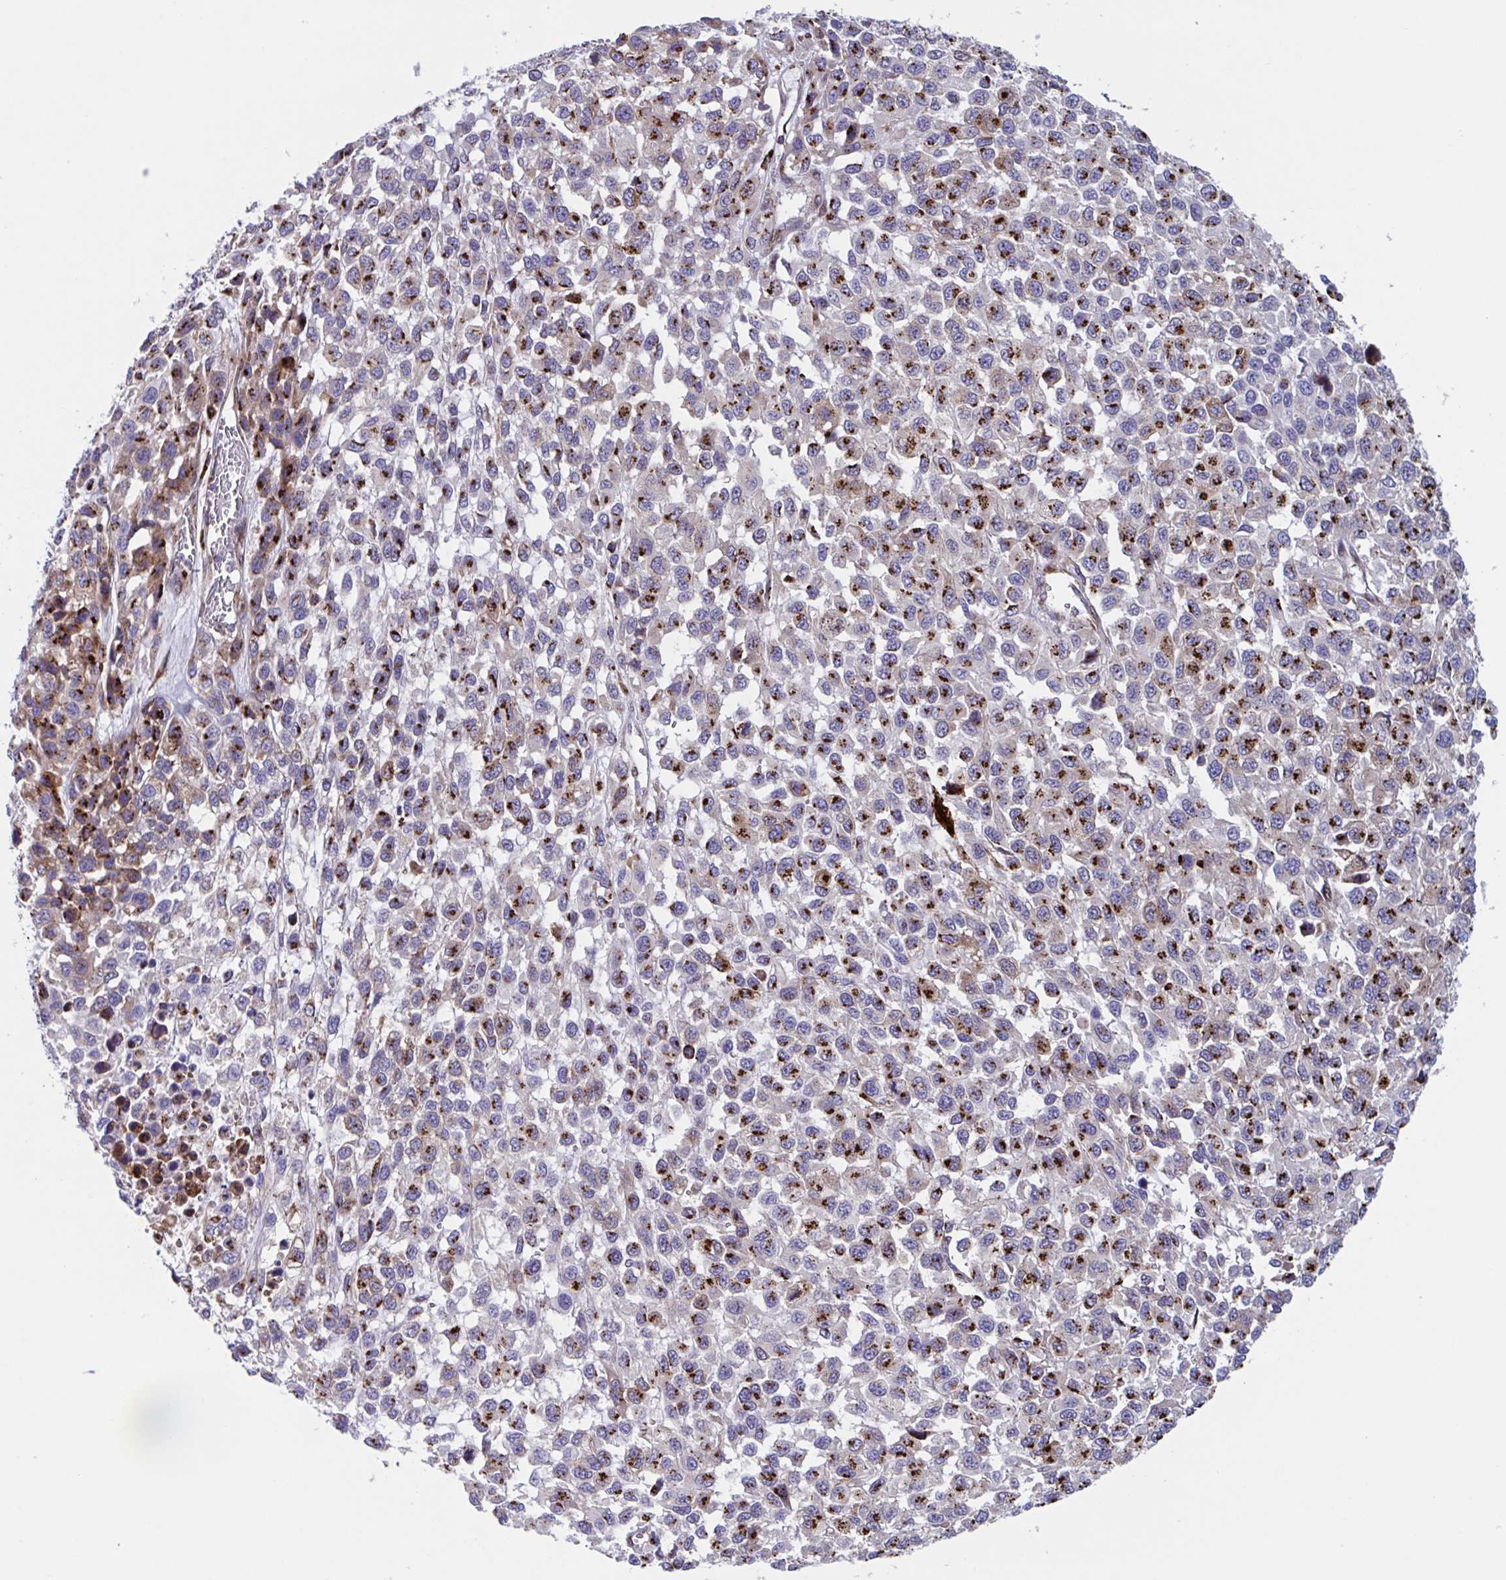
{"staining": {"intensity": "strong", "quantity": ">75%", "location": "cytoplasmic/membranous"}, "tissue": "melanoma", "cell_type": "Tumor cells", "image_type": "cancer", "snomed": [{"axis": "morphology", "description": "Malignant melanoma, NOS"}, {"axis": "topography", "description": "Skin"}], "caption": "This image exhibits immunohistochemistry (IHC) staining of melanoma, with high strong cytoplasmic/membranous staining in approximately >75% of tumor cells.", "gene": "RFK", "patient": {"sex": "male", "age": 62}}